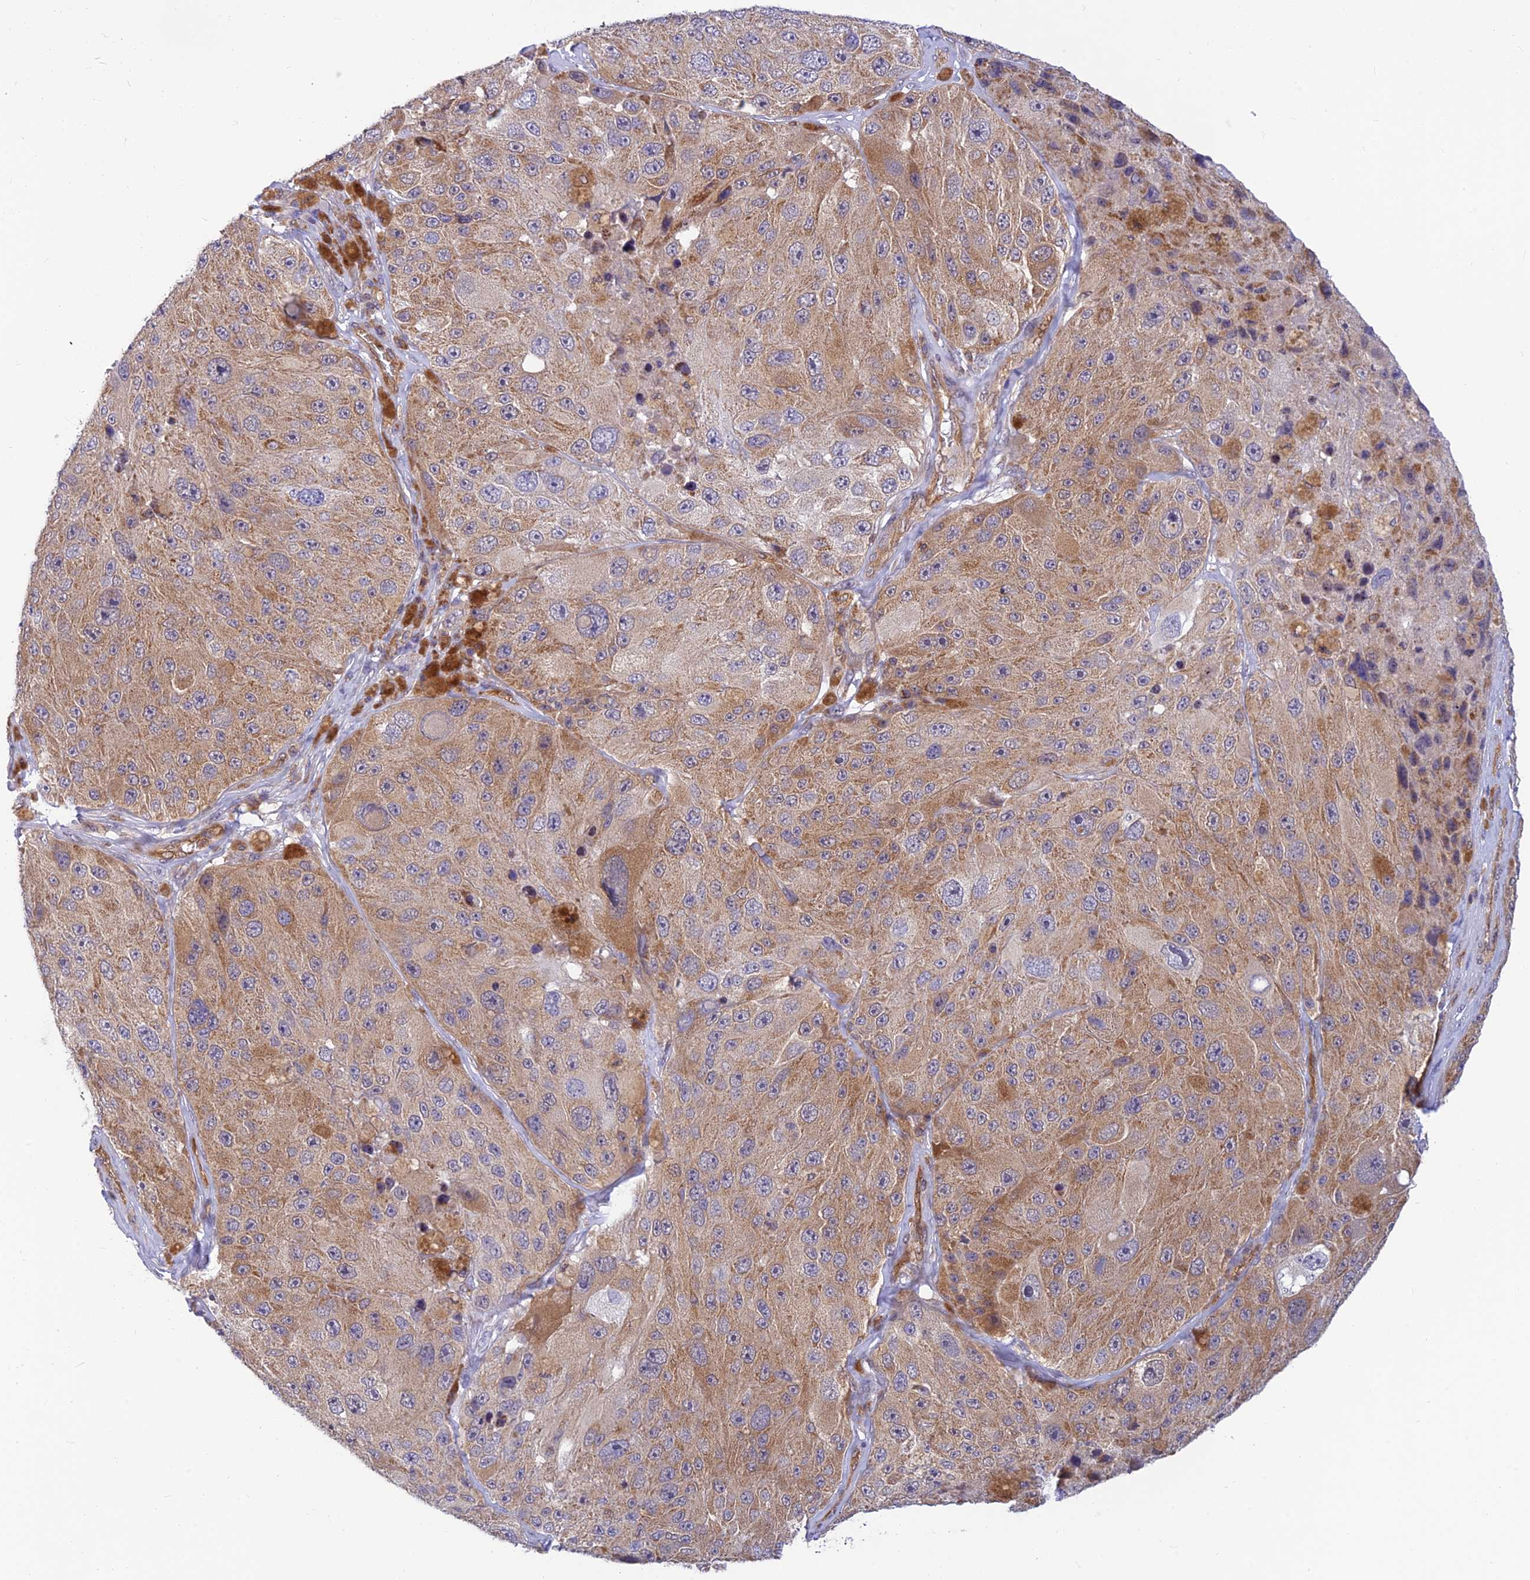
{"staining": {"intensity": "moderate", "quantity": "25%-75%", "location": "cytoplasmic/membranous"}, "tissue": "melanoma", "cell_type": "Tumor cells", "image_type": "cancer", "snomed": [{"axis": "morphology", "description": "Malignant melanoma, Metastatic site"}, {"axis": "topography", "description": "Lymph node"}], "caption": "This micrograph reveals immunohistochemistry staining of malignant melanoma (metastatic site), with medium moderate cytoplasmic/membranous staining in approximately 25%-75% of tumor cells.", "gene": "LYSMD2", "patient": {"sex": "male", "age": 62}}